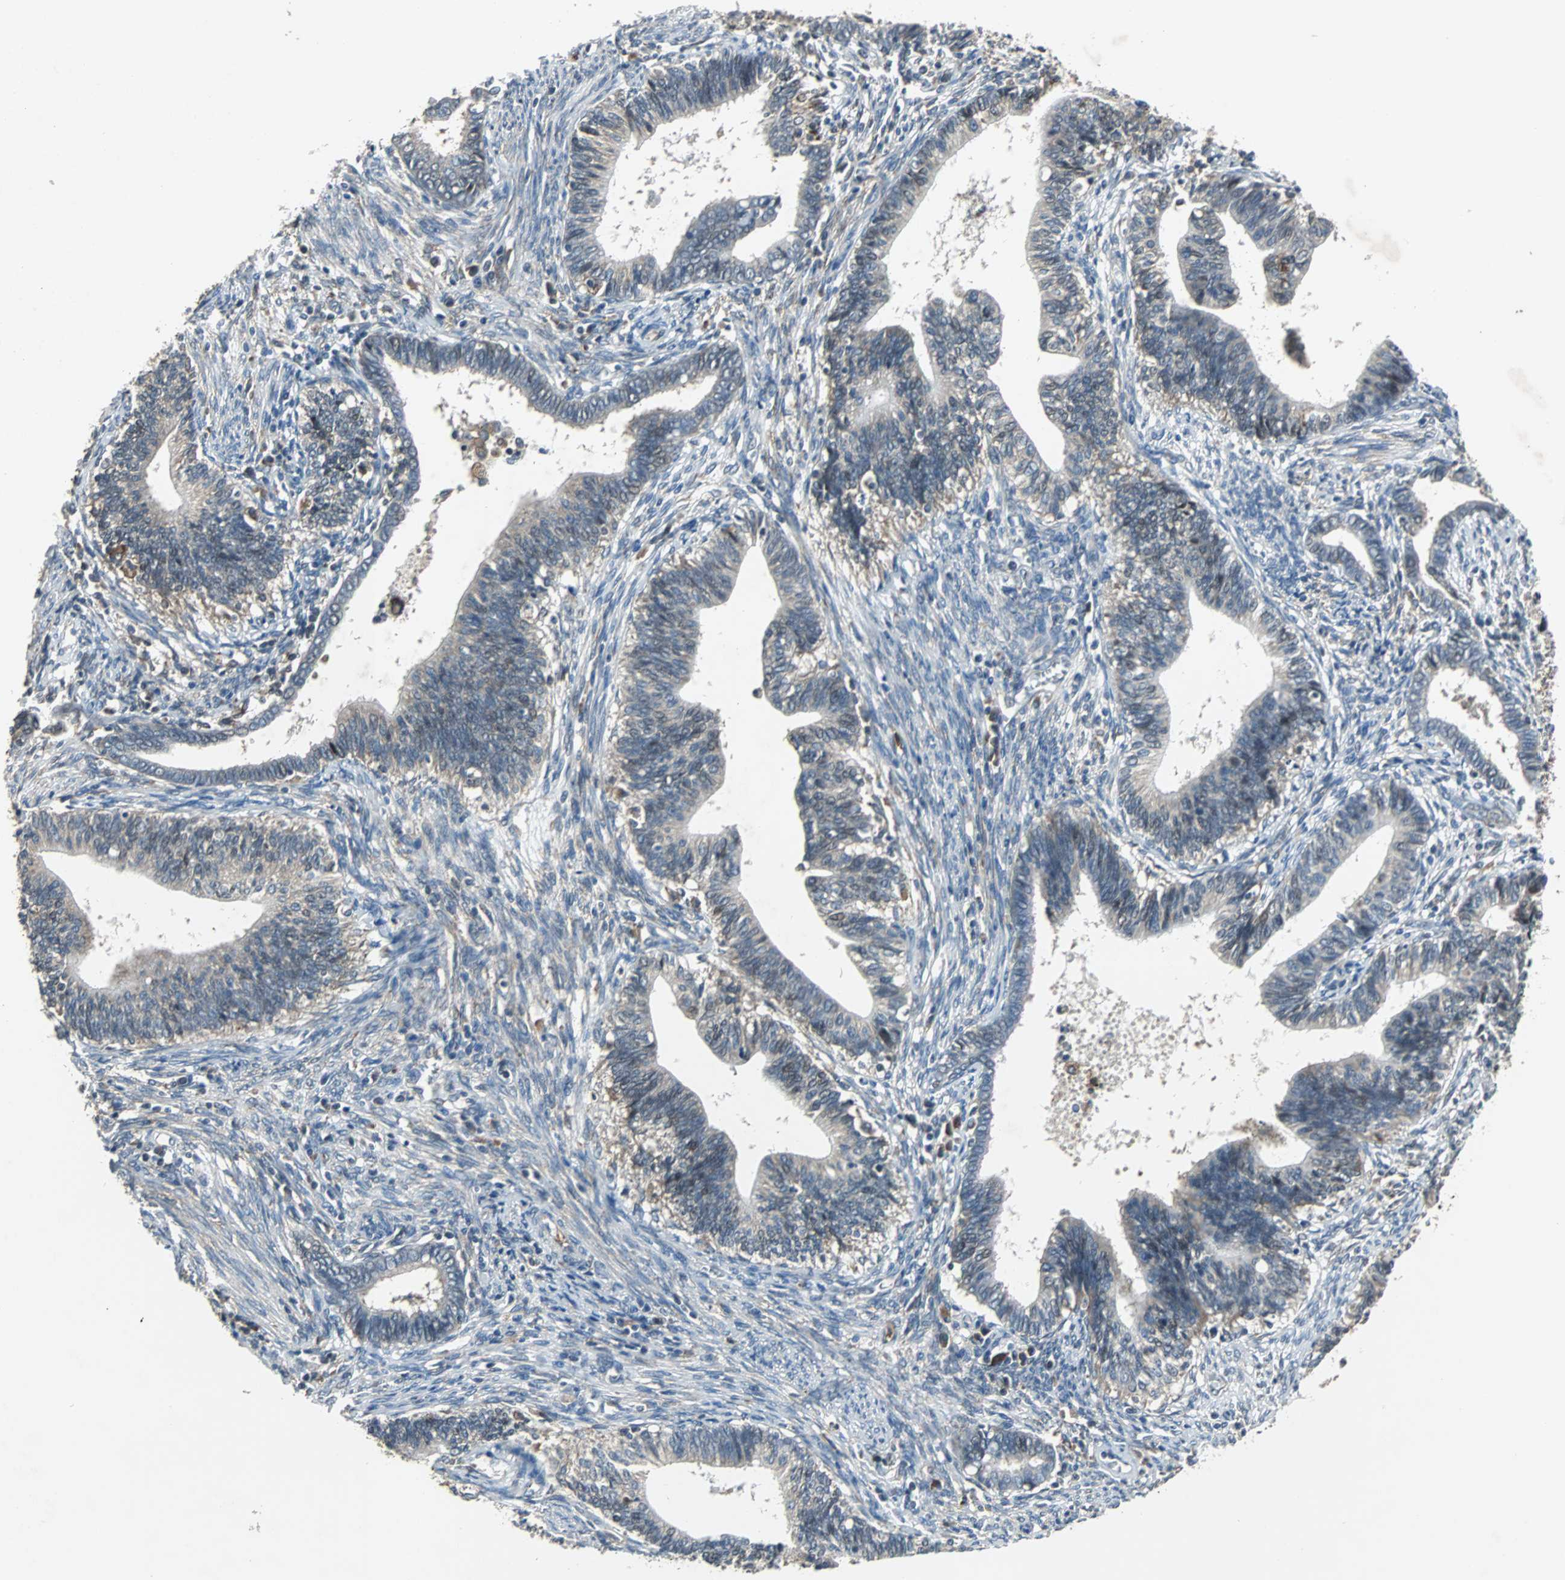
{"staining": {"intensity": "weak", "quantity": "<25%", "location": "cytoplasmic/membranous"}, "tissue": "cervical cancer", "cell_type": "Tumor cells", "image_type": "cancer", "snomed": [{"axis": "morphology", "description": "Adenocarcinoma, NOS"}, {"axis": "topography", "description": "Cervix"}], "caption": "DAB immunohistochemical staining of human cervical adenocarcinoma exhibits no significant expression in tumor cells.", "gene": "SOS1", "patient": {"sex": "female", "age": 44}}